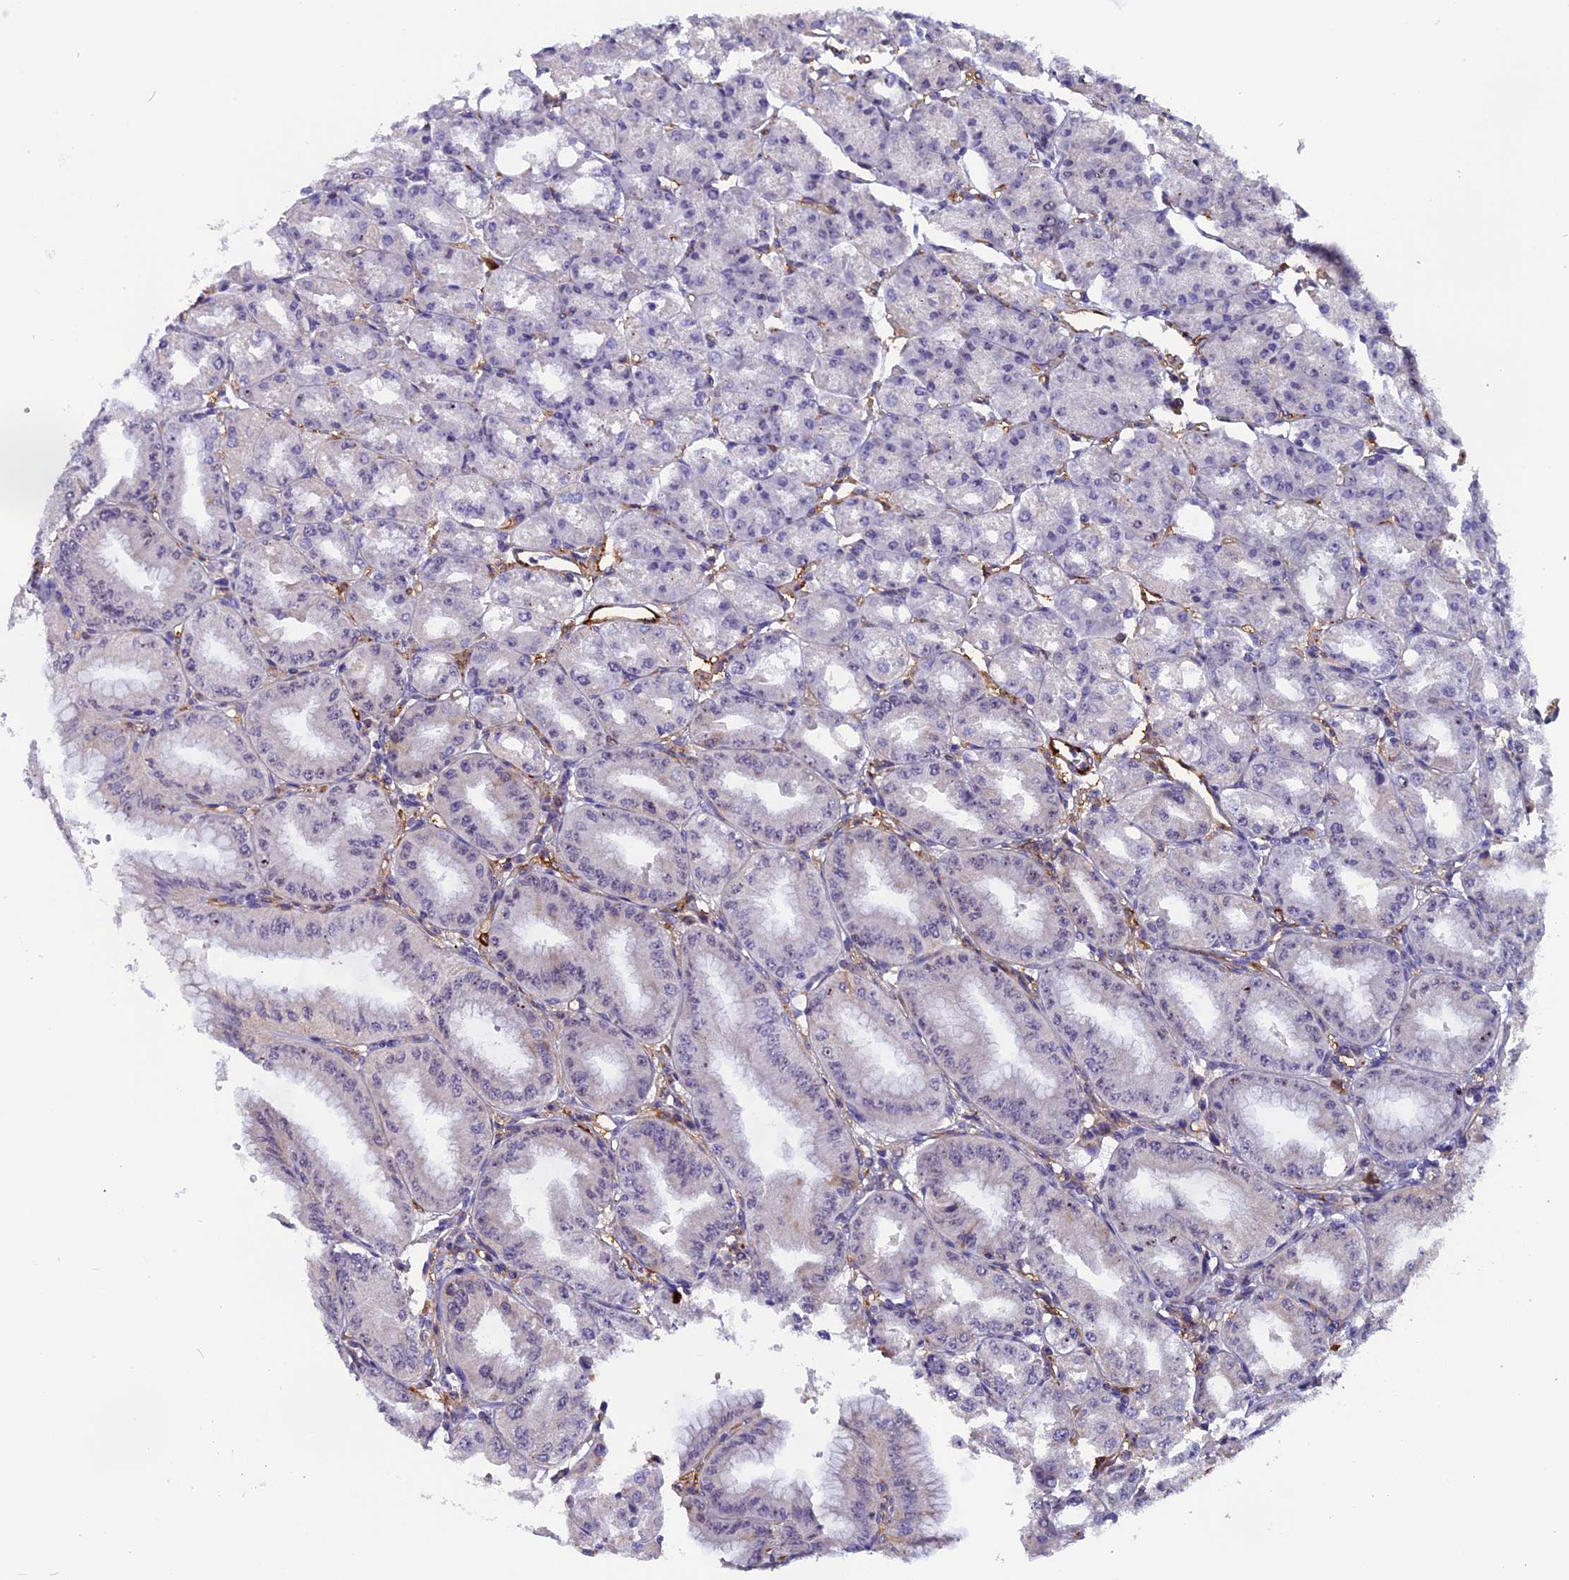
{"staining": {"intensity": "strong", "quantity": "25%-75%", "location": "cytoplasmic/membranous"}, "tissue": "stomach", "cell_type": "Glandular cells", "image_type": "normal", "snomed": [{"axis": "morphology", "description": "Normal tissue, NOS"}, {"axis": "topography", "description": "Stomach, lower"}], "caption": "Immunohistochemical staining of normal stomach demonstrates high levels of strong cytoplasmic/membranous staining in approximately 25%-75% of glandular cells.", "gene": "EHBP1L1", "patient": {"sex": "male", "age": 71}}